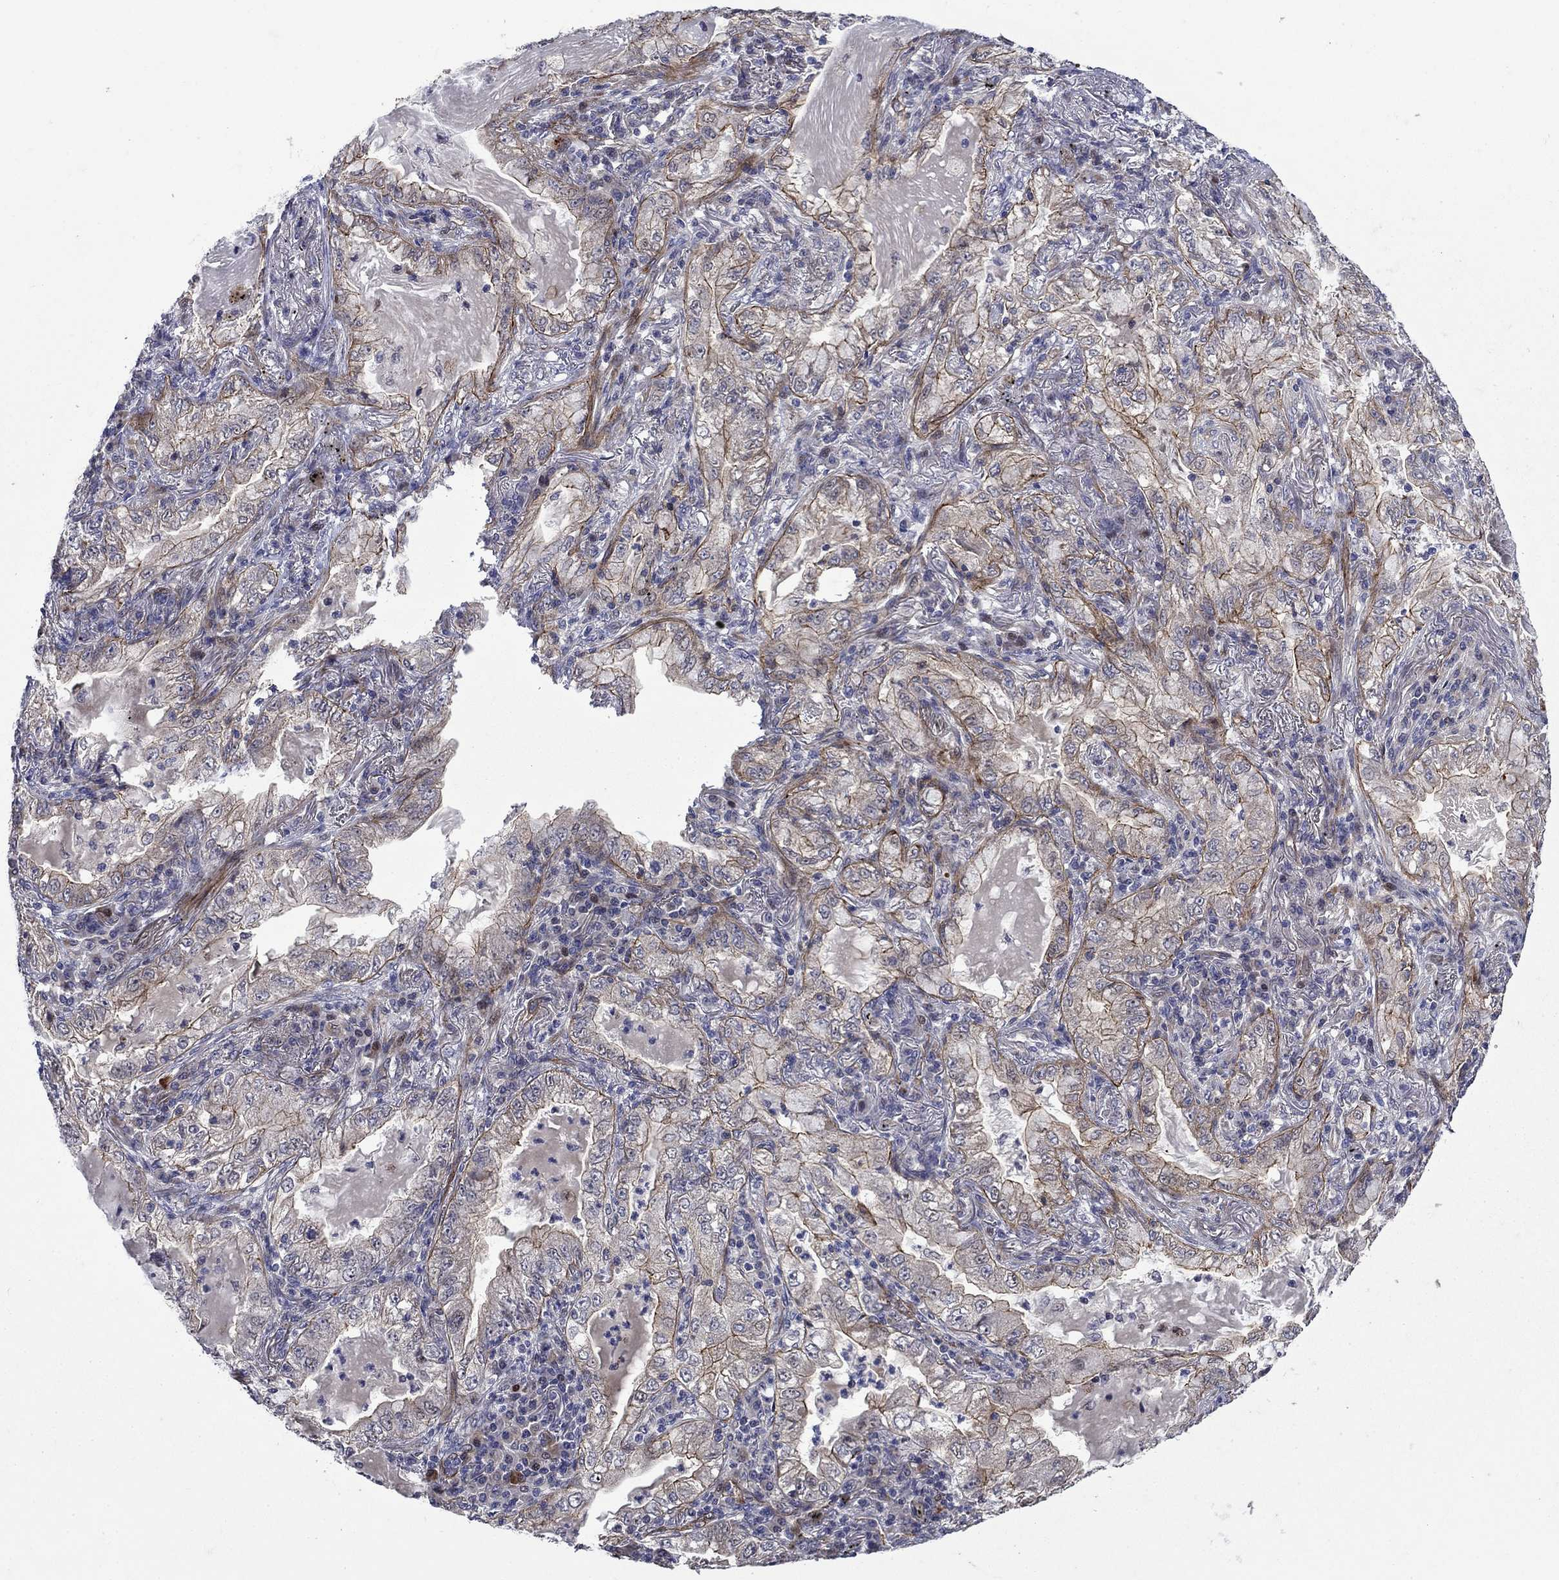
{"staining": {"intensity": "moderate", "quantity": "25%-75%", "location": "cytoplasmic/membranous"}, "tissue": "lung cancer", "cell_type": "Tumor cells", "image_type": "cancer", "snomed": [{"axis": "morphology", "description": "Adenocarcinoma, NOS"}, {"axis": "topography", "description": "Lung"}], "caption": "Immunohistochemistry (IHC) histopathology image of lung cancer (adenocarcinoma) stained for a protein (brown), which shows medium levels of moderate cytoplasmic/membranous positivity in approximately 25%-75% of tumor cells.", "gene": "SLC7A1", "patient": {"sex": "female", "age": 73}}